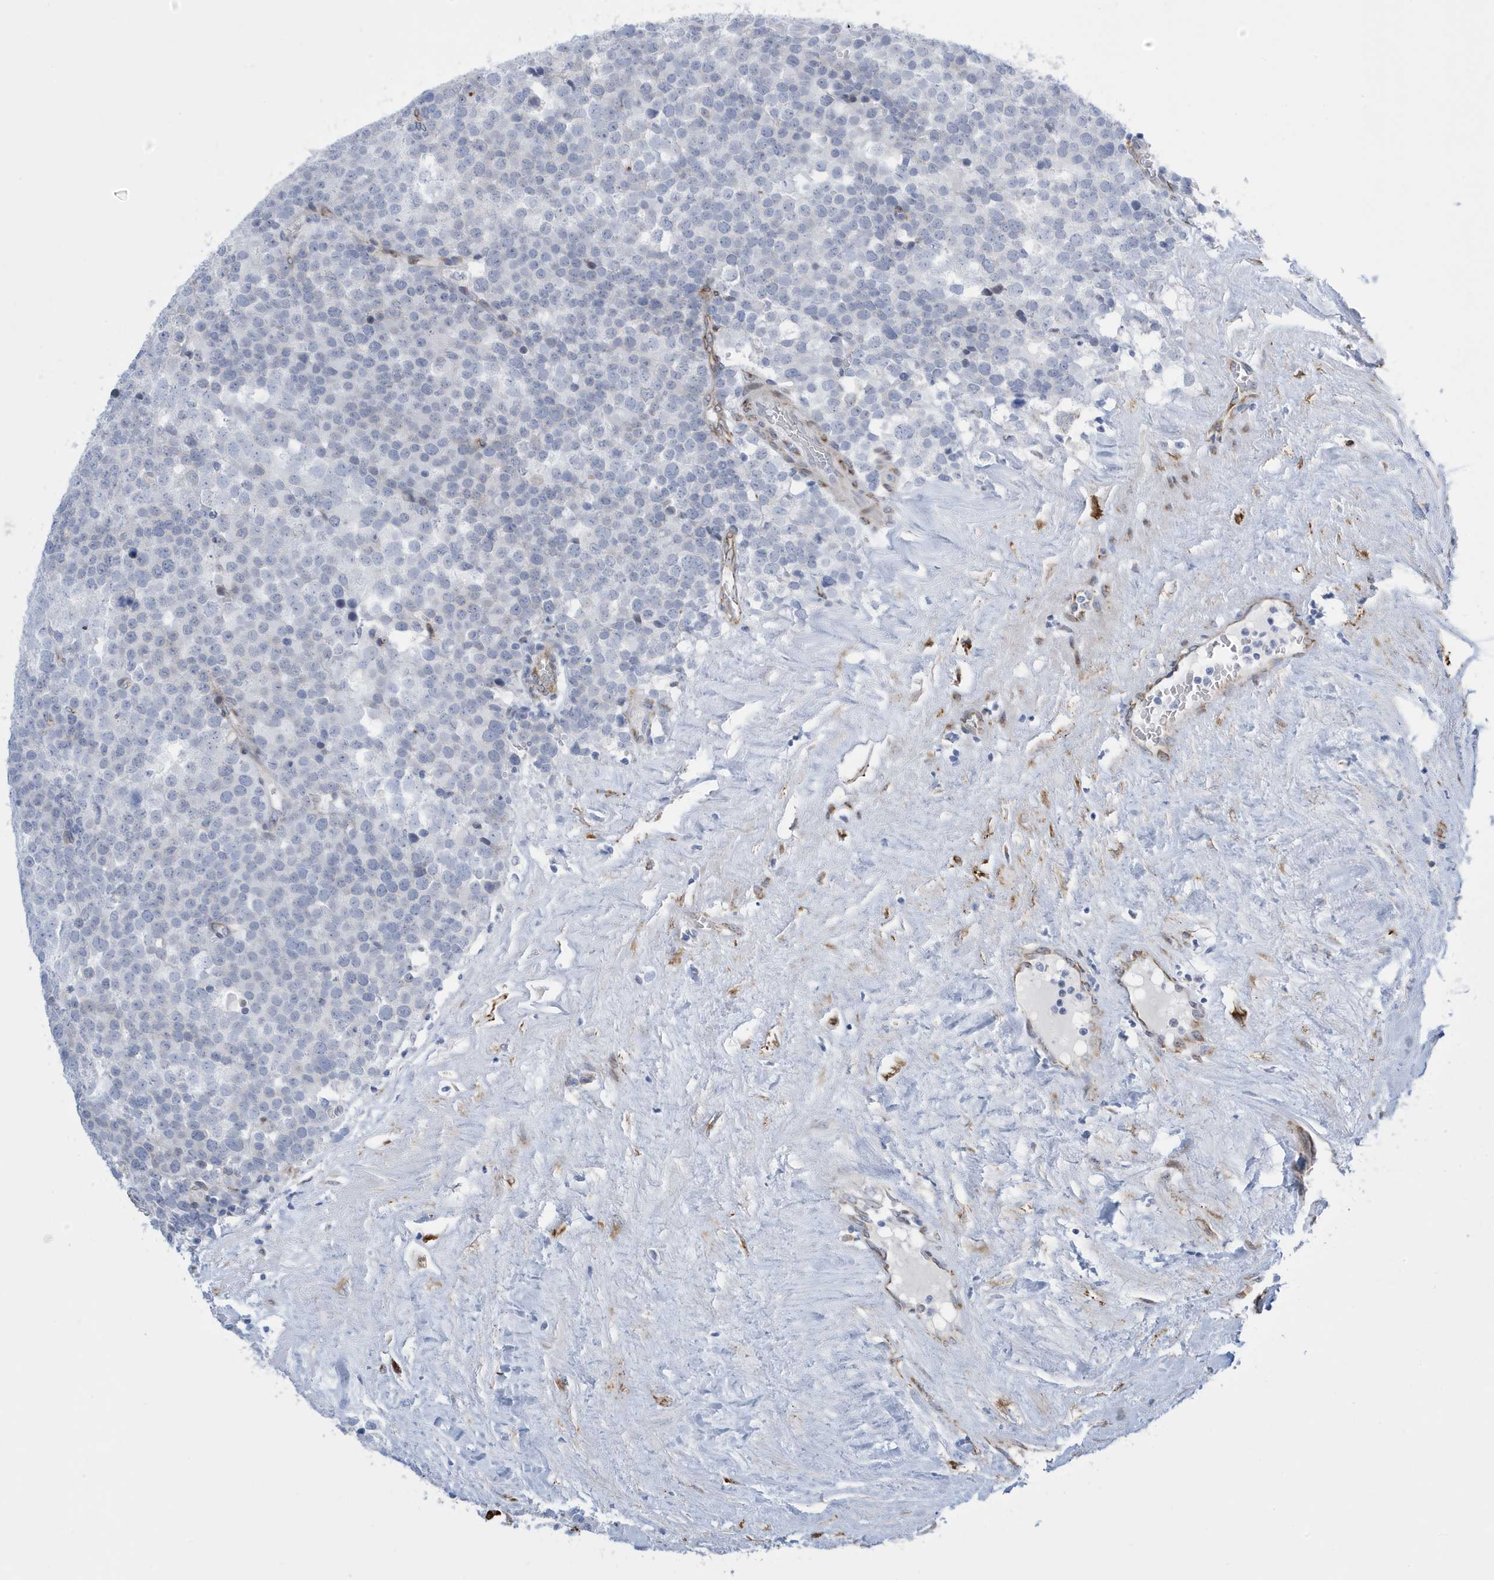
{"staining": {"intensity": "negative", "quantity": "none", "location": "none"}, "tissue": "testis cancer", "cell_type": "Tumor cells", "image_type": "cancer", "snomed": [{"axis": "morphology", "description": "Seminoma, NOS"}, {"axis": "topography", "description": "Testis"}], "caption": "Immunohistochemistry (IHC) image of neoplastic tissue: testis seminoma stained with DAB demonstrates no significant protein expression in tumor cells. (DAB (3,3'-diaminobenzidine) immunohistochemistry (IHC) visualized using brightfield microscopy, high magnification).", "gene": "SEMA3F", "patient": {"sex": "male", "age": 71}}